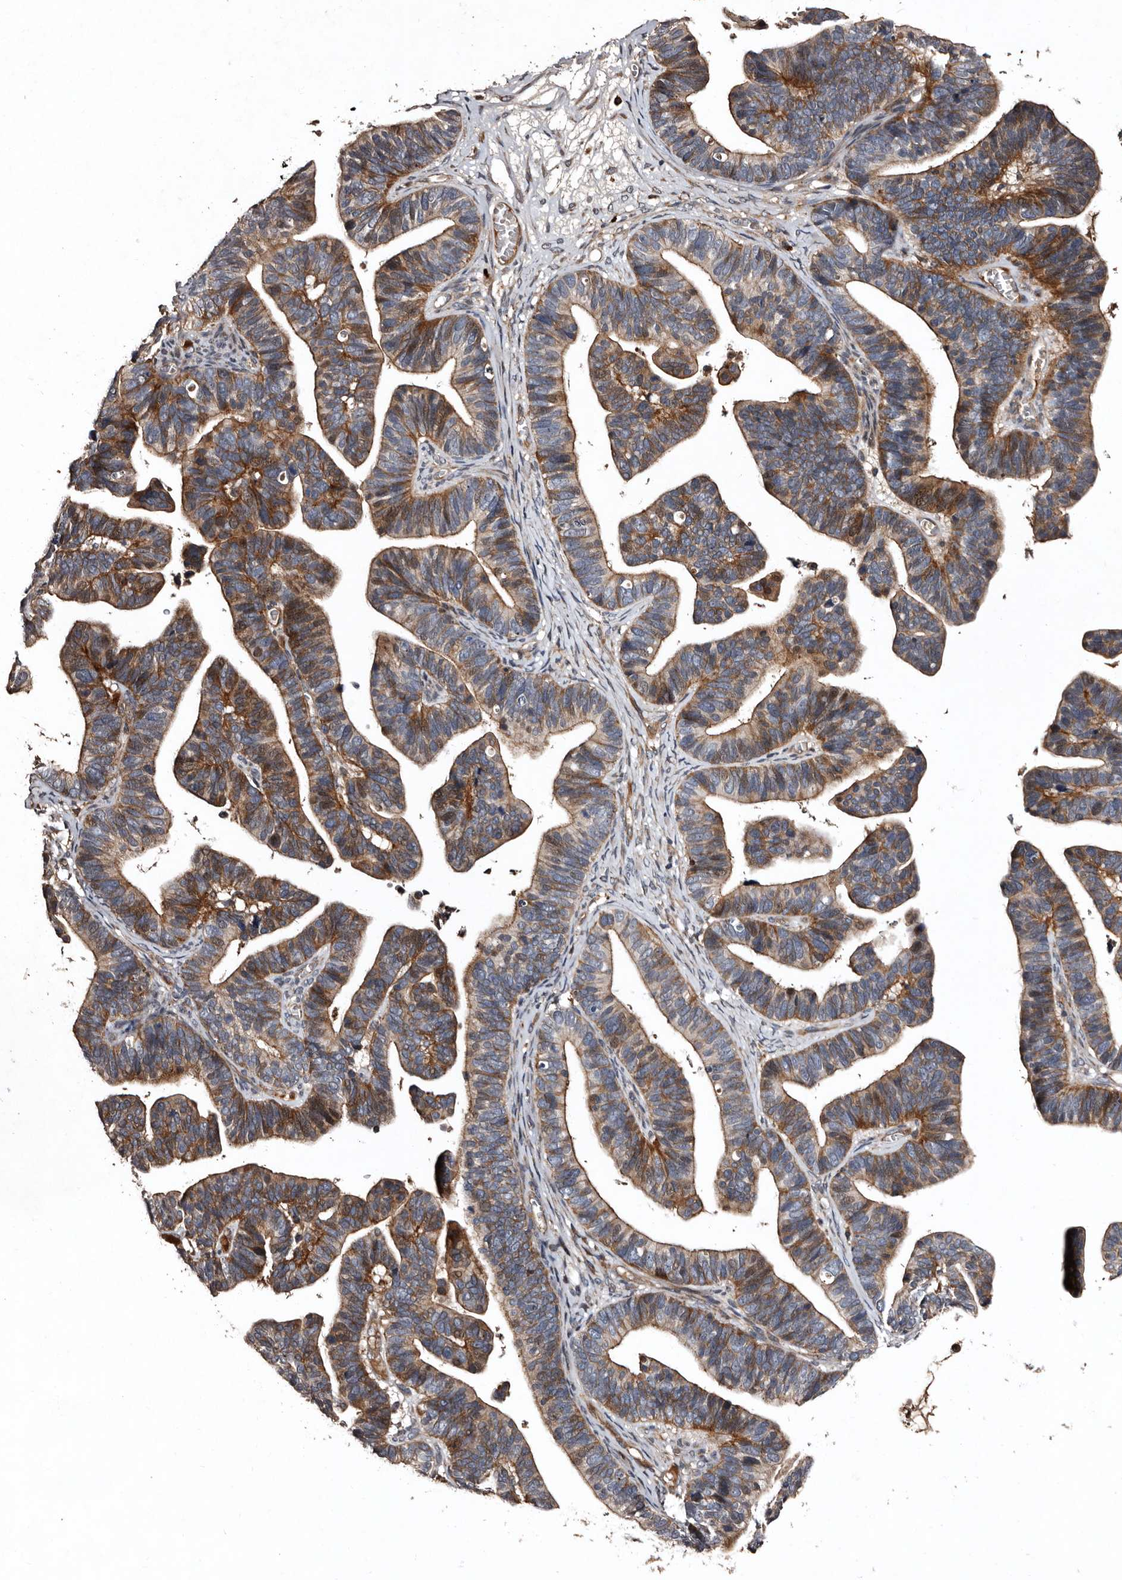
{"staining": {"intensity": "strong", "quantity": "25%-75%", "location": "cytoplasmic/membranous"}, "tissue": "ovarian cancer", "cell_type": "Tumor cells", "image_type": "cancer", "snomed": [{"axis": "morphology", "description": "Cystadenocarcinoma, serous, NOS"}, {"axis": "topography", "description": "Ovary"}], "caption": "Tumor cells demonstrate strong cytoplasmic/membranous positivity in about 25%-75% of cells in ovarian cancer (serous cystadenocarcinoma).", "gene": "PRKD3", "patient": {"sex": "female", "age": 56}}